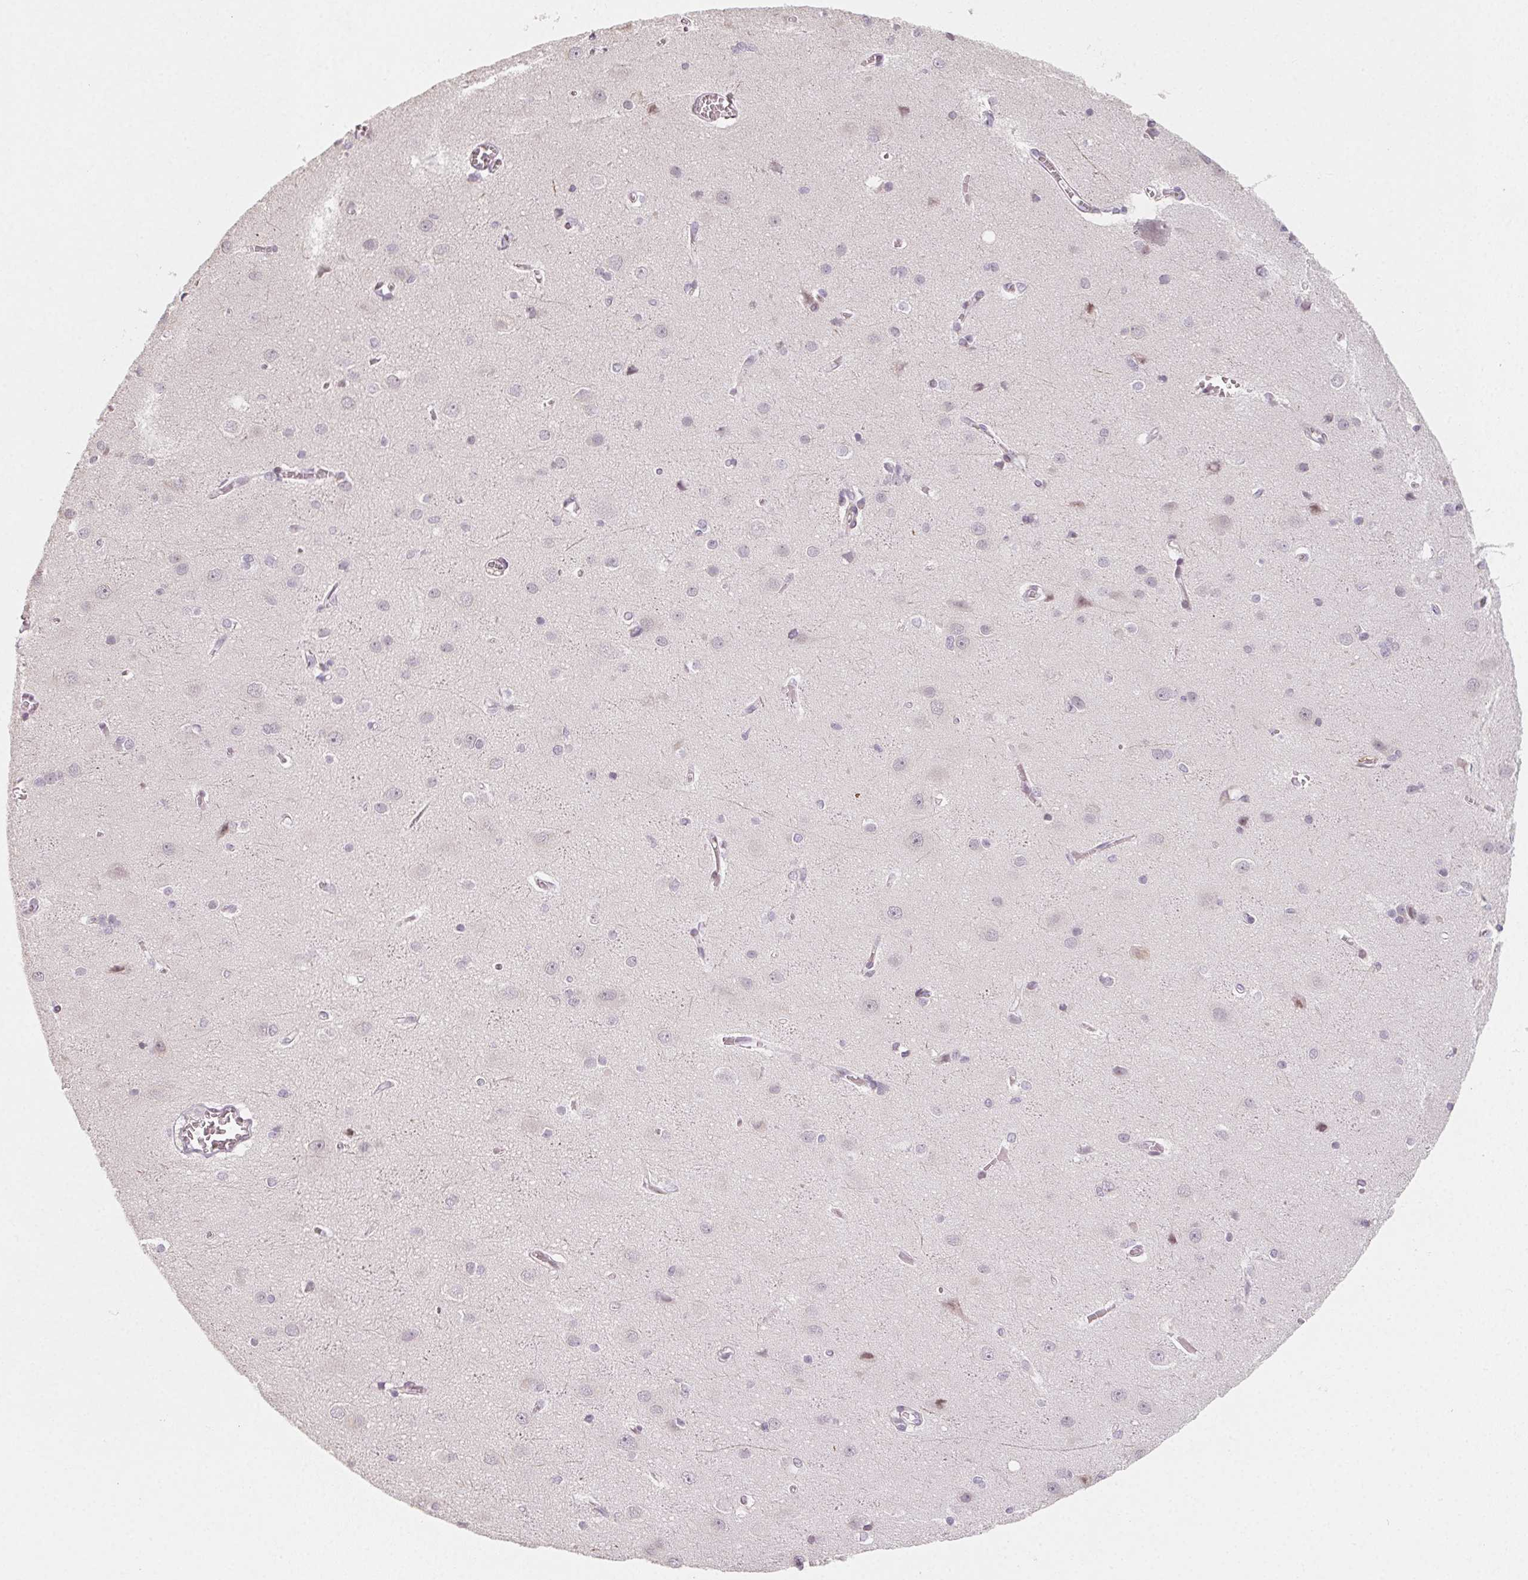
{"staining": {"intensity": "negative", "quantity": "none", "location": "none"}, "tissue": "cerebral cortex", "cell_type": "Endothelial cells", "image_type": "normal", "snomed": [{"axis": "morphology", "description": "Normal tissue, NOS"}, {"axis": "topography", "description": "Cerebral cortex"}], "caption": "Immunohistochemistry (IHC) image of unremarkable cerebral cortex: cerebral cortex stained with DAB reveals no significant protein positivity in endothelial cells.", "gene": "CCDC96", "patient": {"sex": "male", "age": 37}}